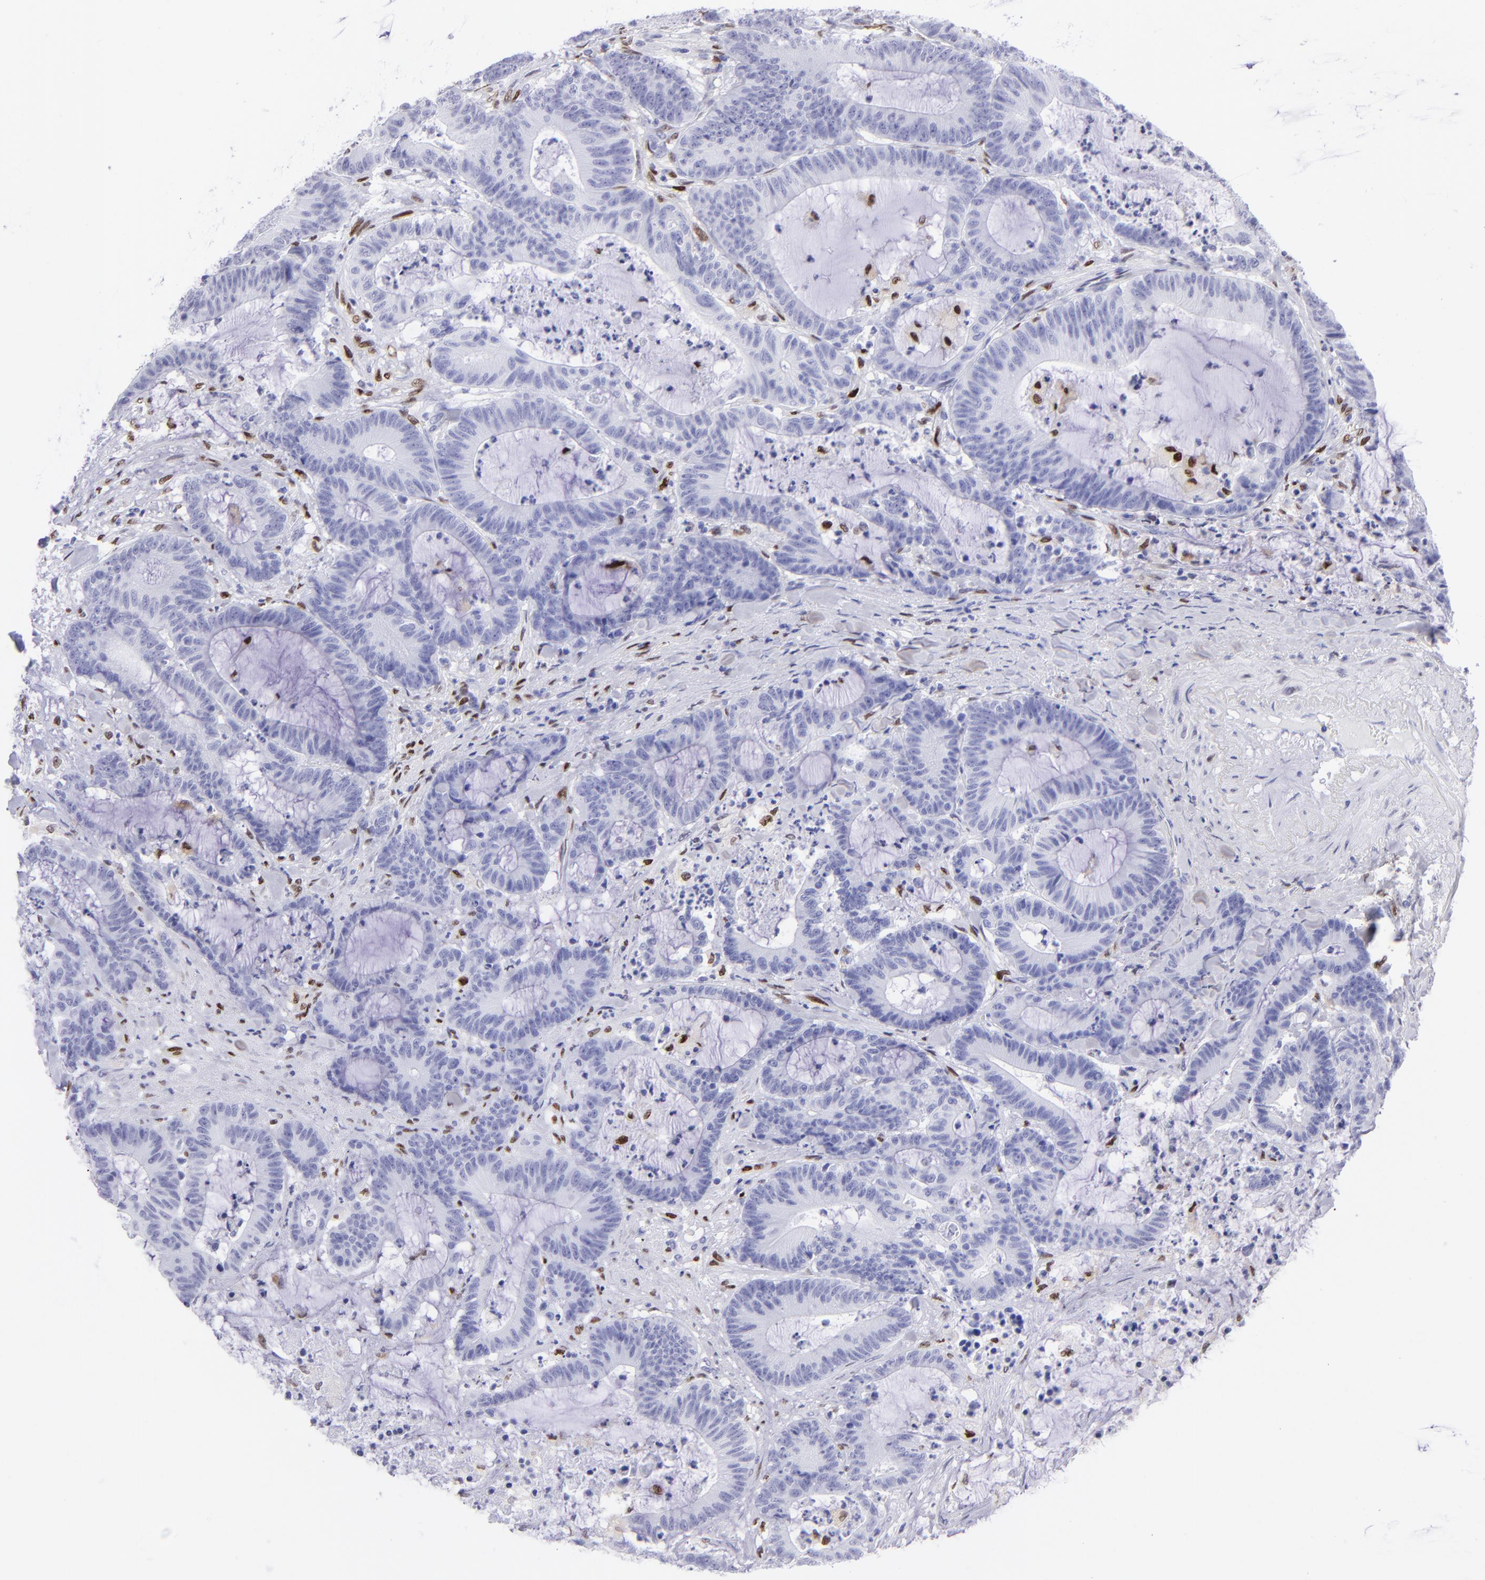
{"staining": {"intensity": "negative", "quantity": "none", "location": "none"}, "tissue": "colorectal cancer", "cell_type": "Tumor cells", "image_type": "cancer", "snomed": [{"axis": "morphology", "description": "Adenocarcinoma, NOS"}, {"axis": "topography", "description": "Colon"}], "caption": "An IHC image of colorectal cancer is shown. There is no staining in tumor cells of colorectal cancer.", "gene": "MITF", "patient": {"sex": "female", "age": 84}}